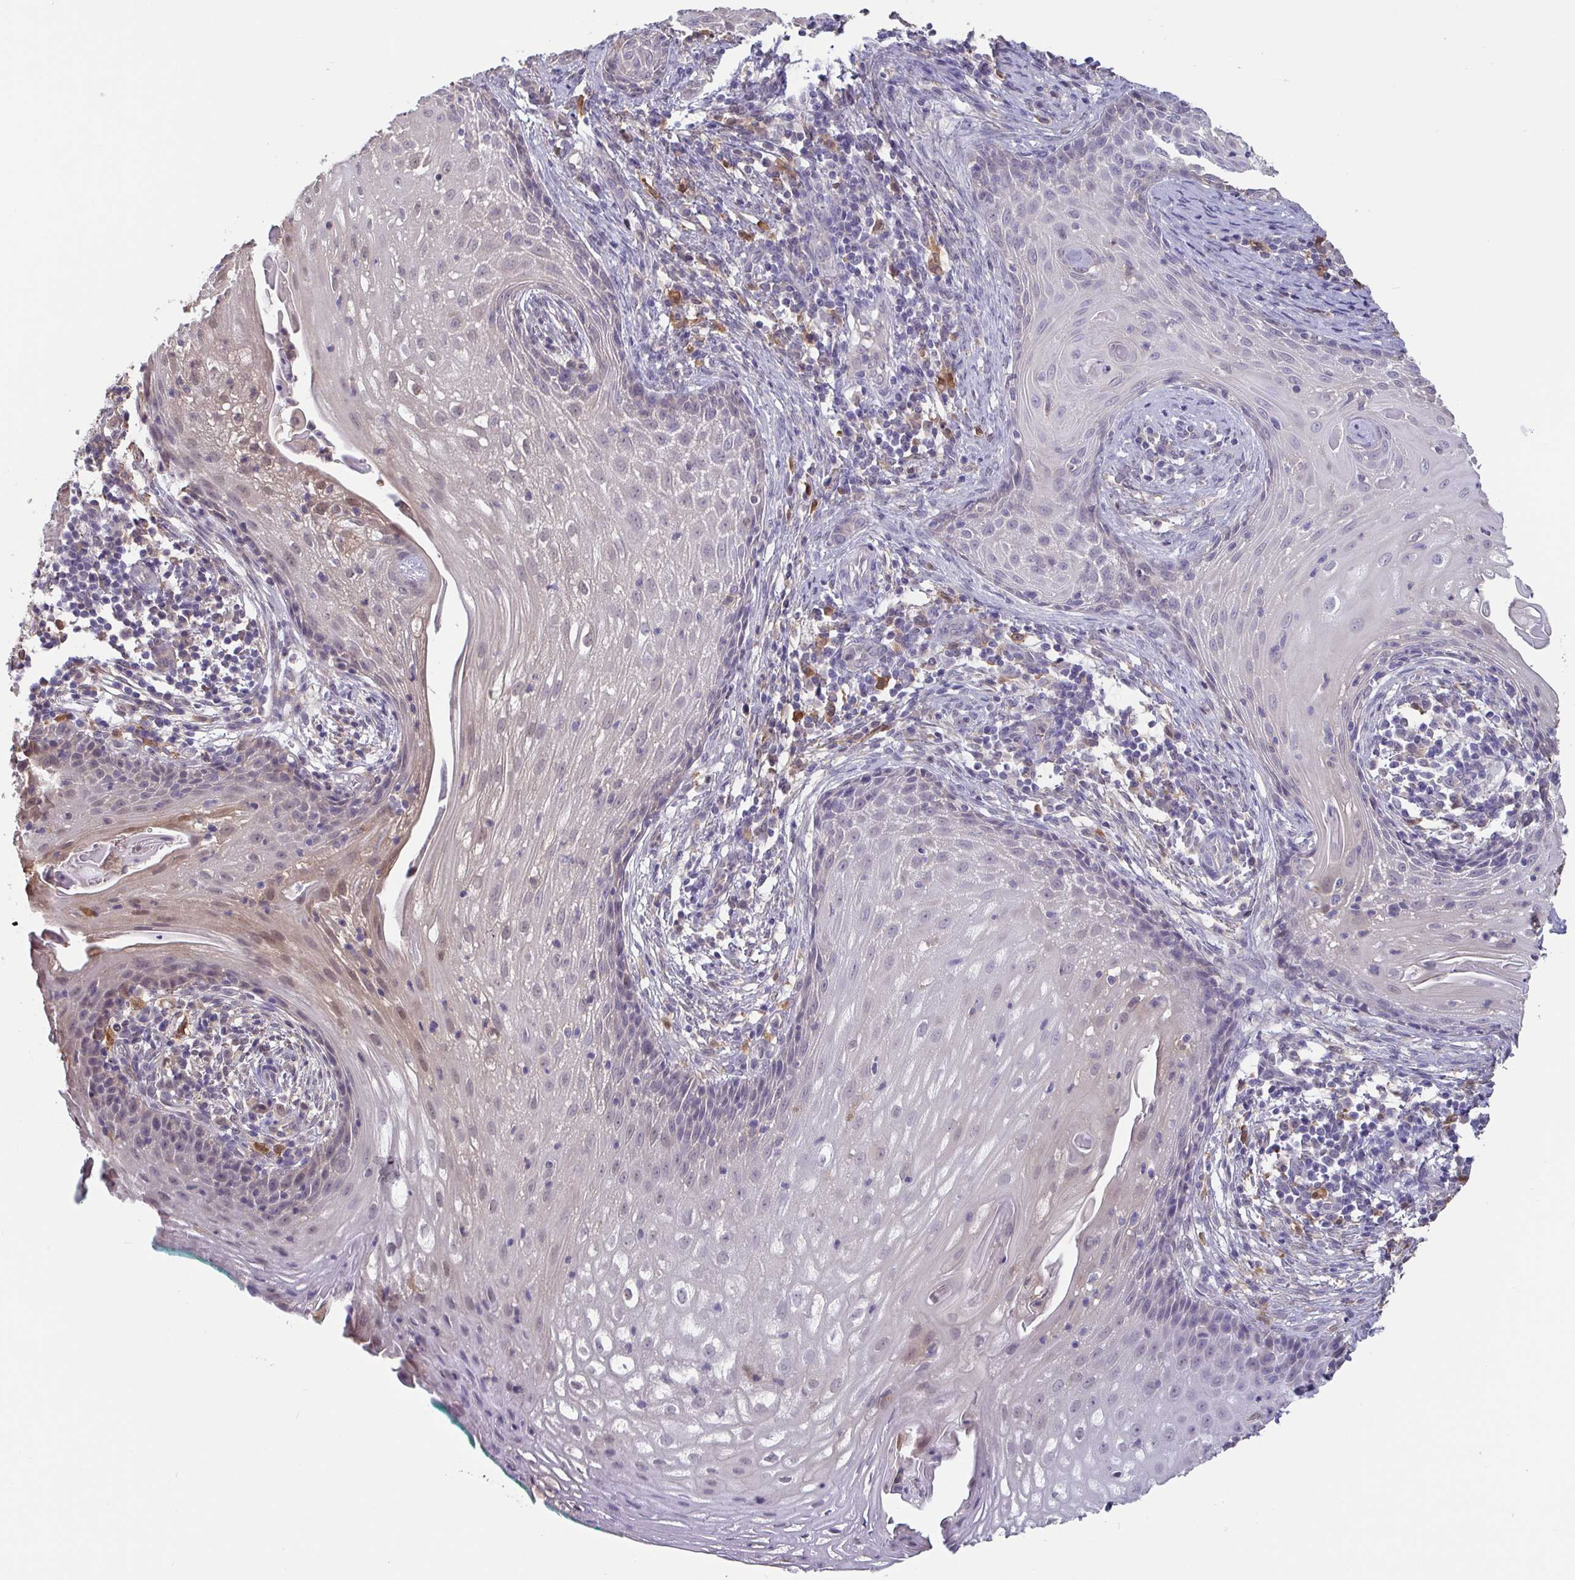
{"staining": {"intensity": "weak", "quantity": "<25%", "location": "nuclear"}, "tissue": "cervical cancer", "cell_type": "Tumor cells", "image_type": "cancer", "snomed": [{"axis": "morphology", "description": "Squamous cell carcinoma, NOS"}, {"axis": "topography", "description": "Cervix"}], "caption": "This is an immunohistochemistry (IHC) image of cervical cancer (squamous cell carcinoma). There is no positivity in tumor cells.", "gene": "IDH1", "patient": {"sex": "female", "age": 30}}